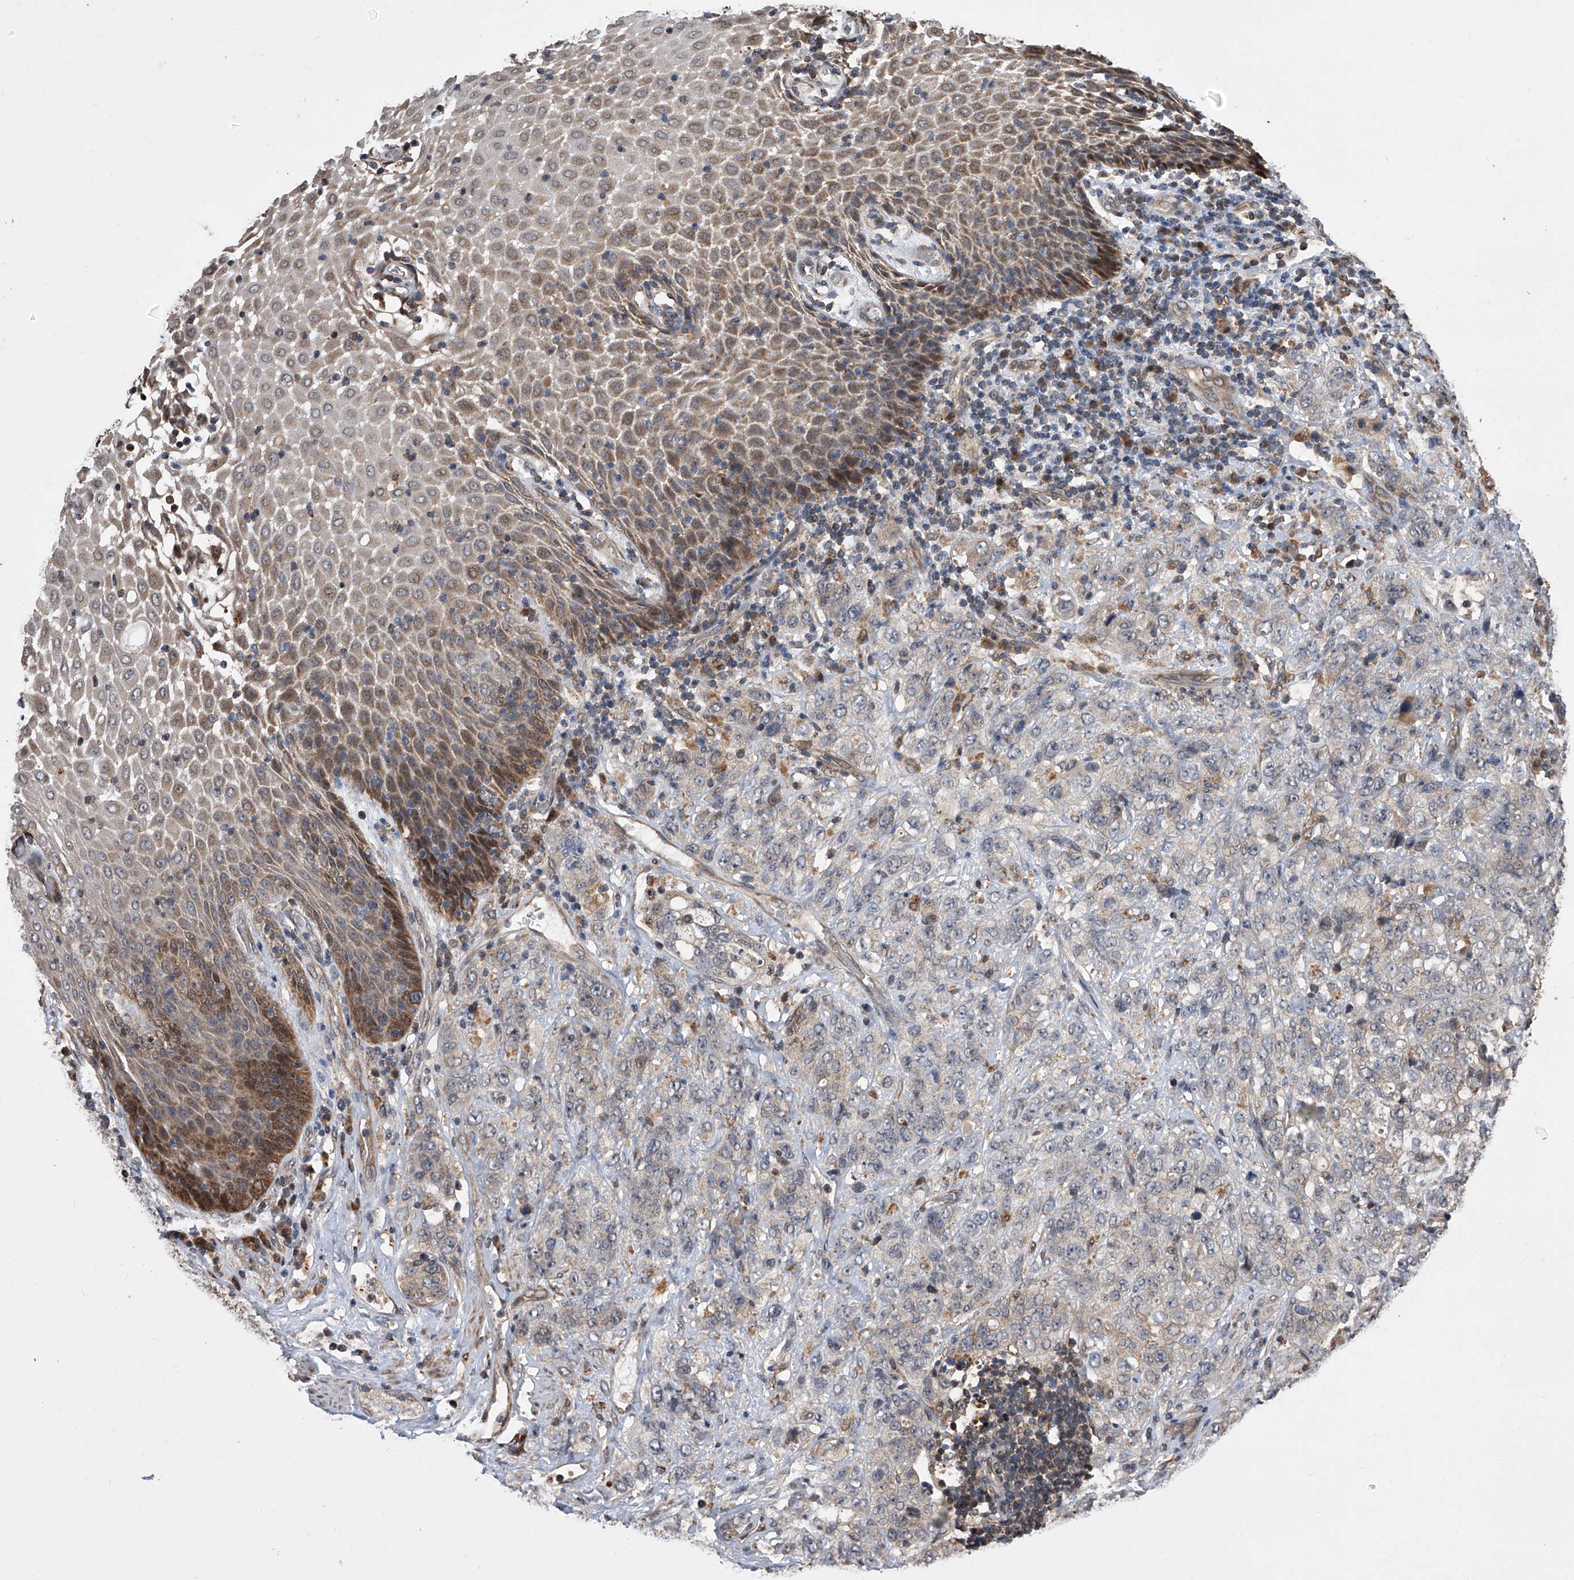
{"staining": {"intensity": "weak", "quantity": "<25%", "location": "cytoplasmic/membranous"}, "tissue": "stomach cancer", "cell_type": "Tumor cells", "image_type": "cancer", "snomed": [{"axis": "morphology", "description": "Adenocarcinoma, NOS"}, {"axis": "topography", "description": "Stomach"}], "caption": "The micrograph reveals no staining of tumor cells in stomach cancer.", "gene": "GMDS", "patient": {"sex": "male", "age": 48}}